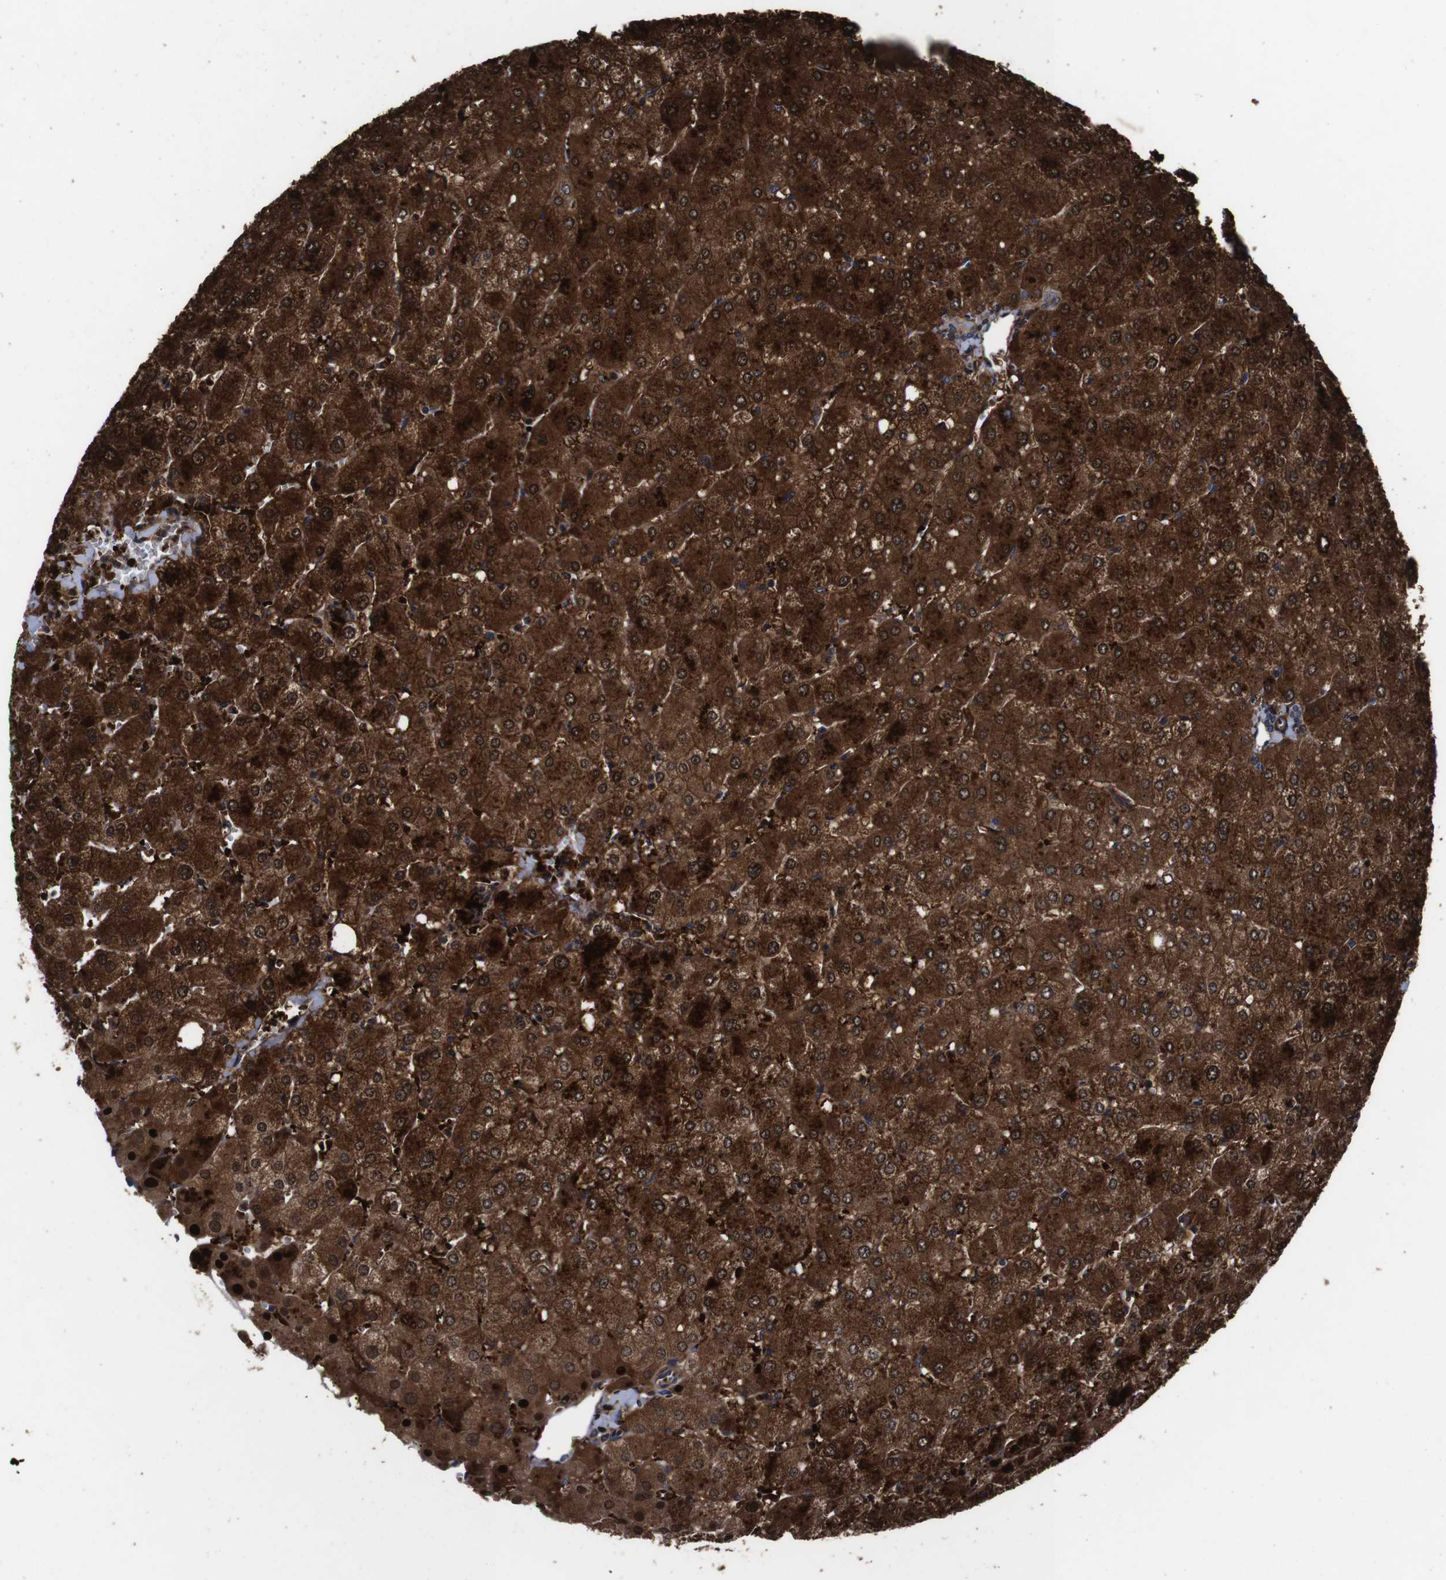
{"staining": {"intensity": "moderate", "quantity": ">75%", "location": "cytoplasmic/membranous"}, "tissue": "liver", "cell_type": "Cholangiocytes", "image_type": "normal", "snomed": [{"axis": "morphology", "description": "Normal tissue, NOS"}, {"axis": "topography", "description": "Liver"}], "caption": "Immunohistochemistry staining of normal liver, which demonstrates medium levels of moderate cytoplasmic/membranous positivity in about >75% of cholangiocytes indicating moderate cytoplasmic/membranous protein staining. The staining was performed using DAB (3,3'-diaminobenzidine) (brown) for protein detection and nuclei were counterstained in hematoxylin (blue).", "gene": "SMYD3", "patient": {"sex": "male", "age": 55}}